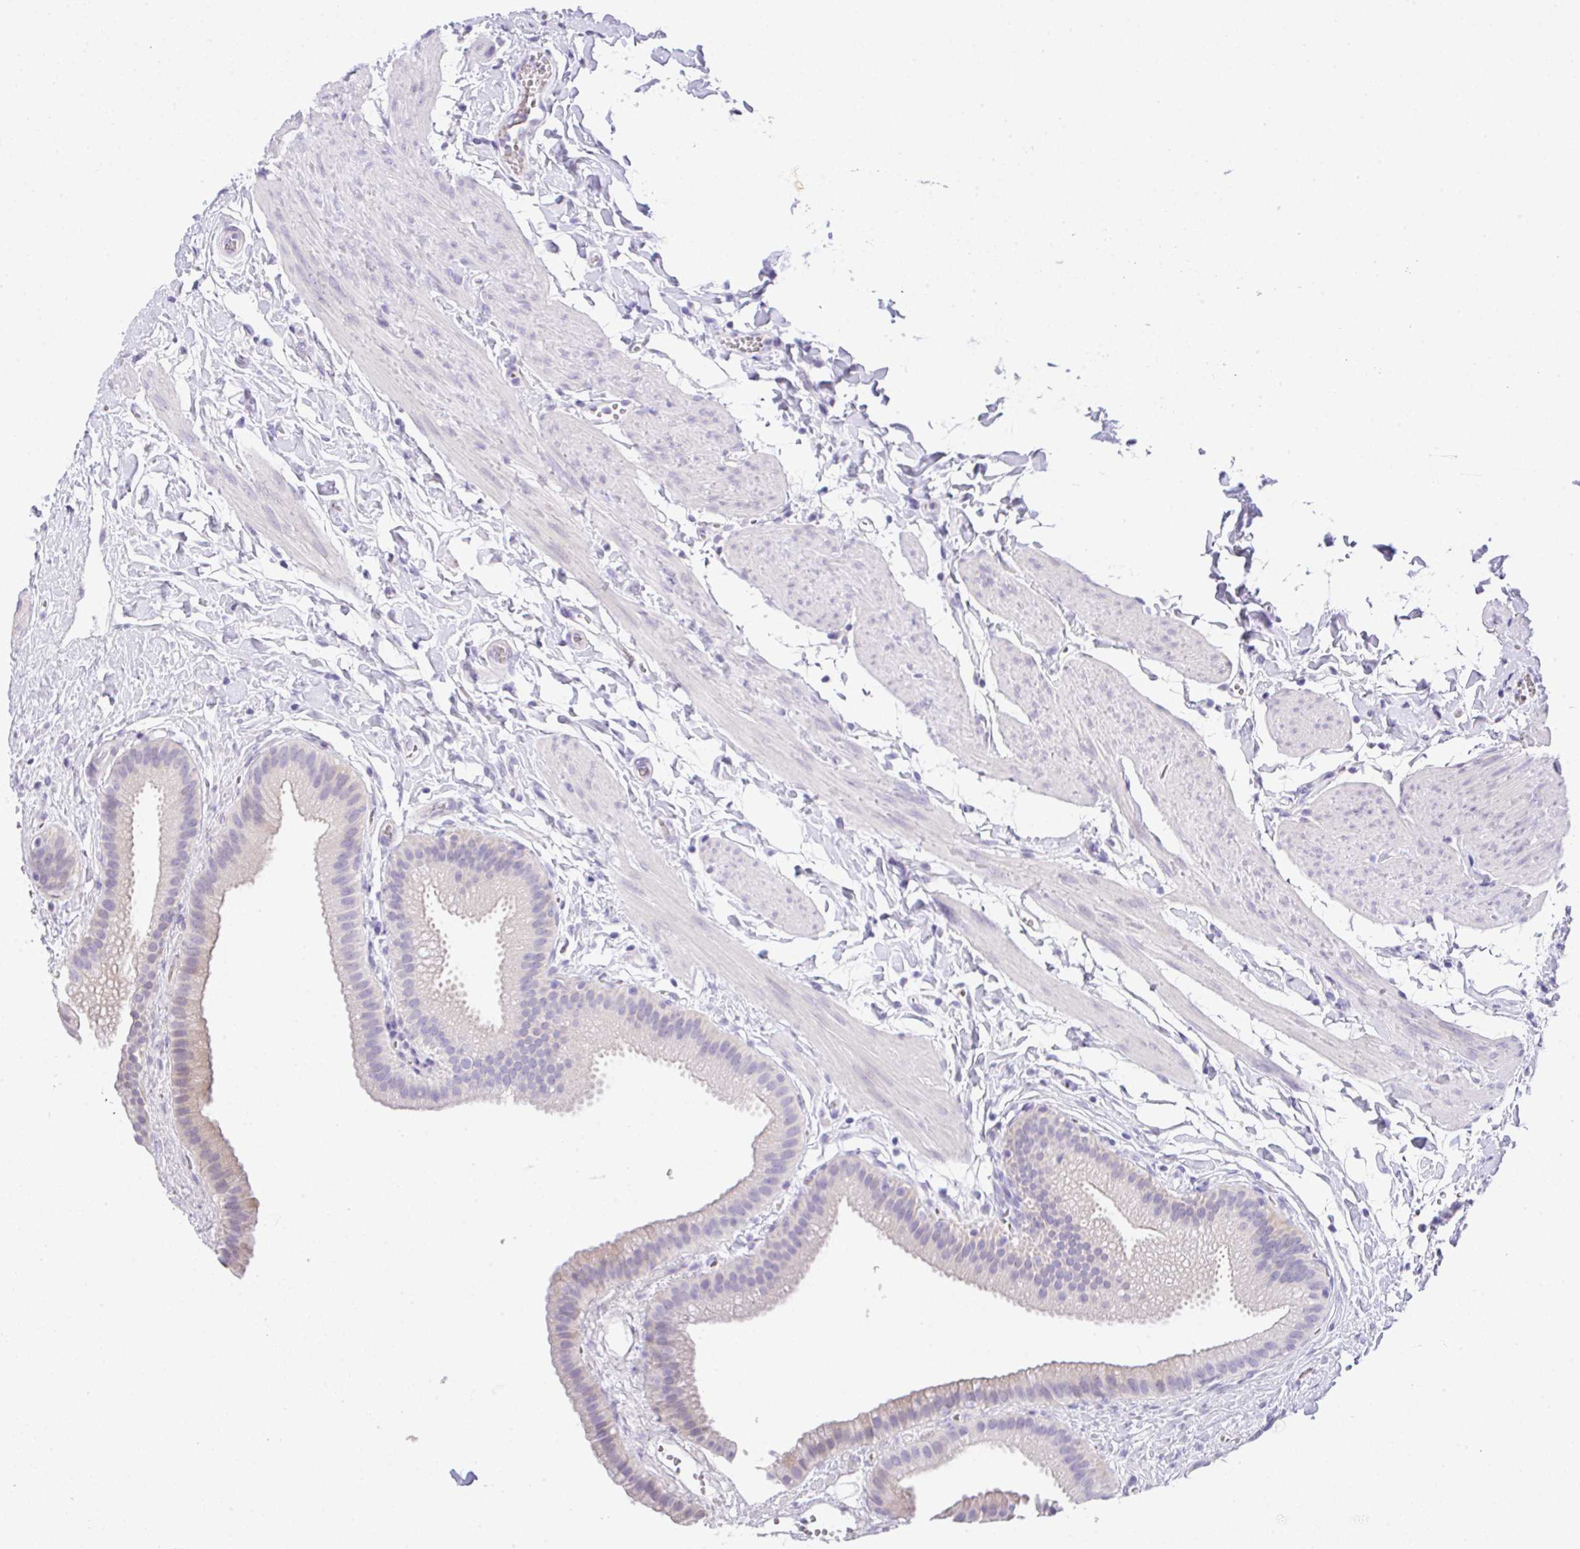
{"staining": {"intensity": "negative", "quantity": "none", "location": "none"}, "tissue": "gallbladder", "cell_type": "Glandular cells", "image_type": "normal", "snomed": [{"axis": "morphology", "description": "Normal tissue, NOS"}, {"axis": "topography", "description": "Gallbladder"}], "caption": "IHC photomicrograph of unremarkable gallbladder: gallbladder stained with DAB shows no significant protein expression in glandular cells.", "gene": "SERPINE3", "patient": {"sex": "female", "age": 63}}